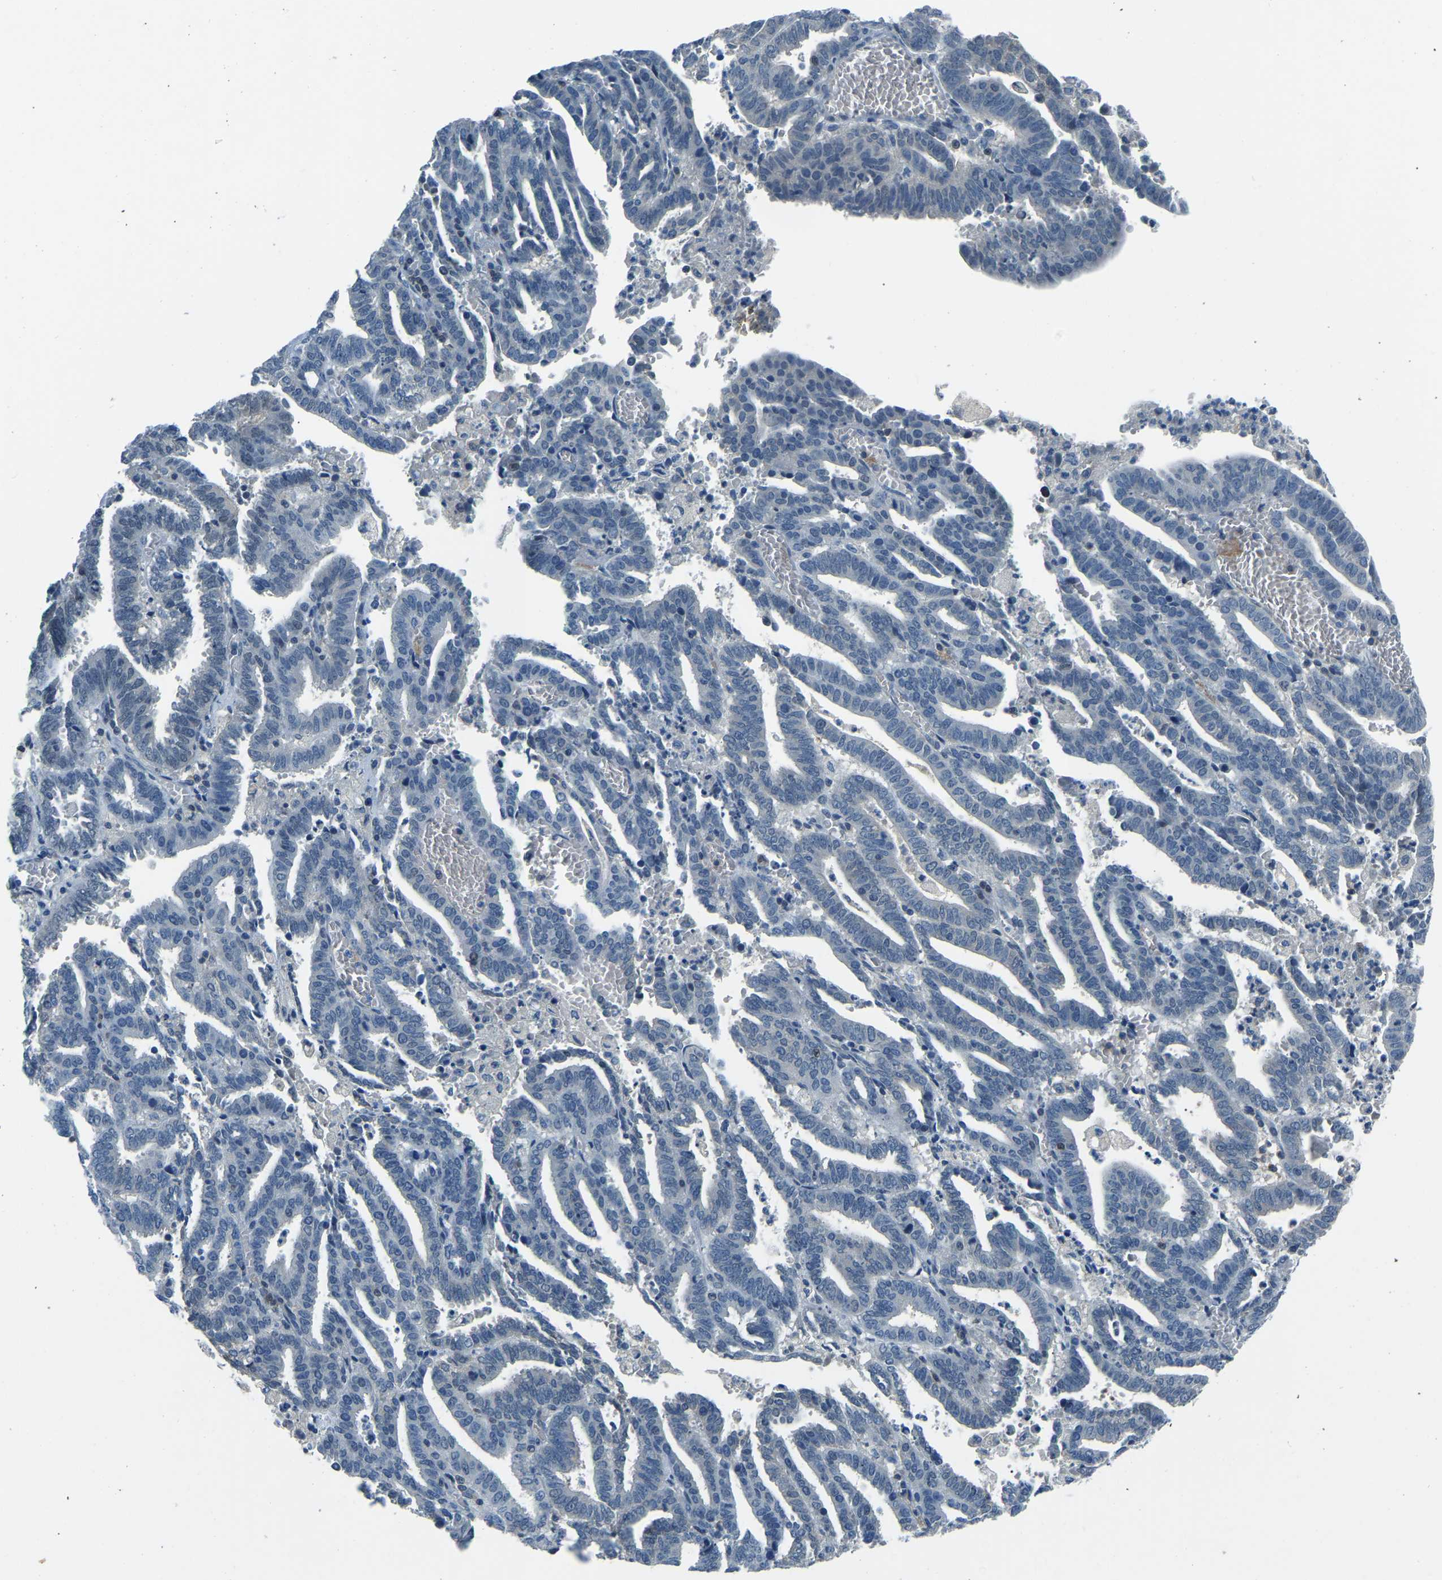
{"staining": {"intensity": "negative", "quantity": "none", "location": "none"}, "tissue": "endometrial cancer", "cell_type": "Tumor cells", "image_type": "cancer", "snomed": [{"axis": "morphology", "description": "Adenocarcinoma, NOS"}, {"axis": "topography", "description": "Uterus"}], "caption": "This is an IHC micrograph of human endometrial cancer (adenocarcinoma). There is no positivity in tumor cells.", "gene": "XIRP1", "patient": {"sex": "female", "age": 83}}